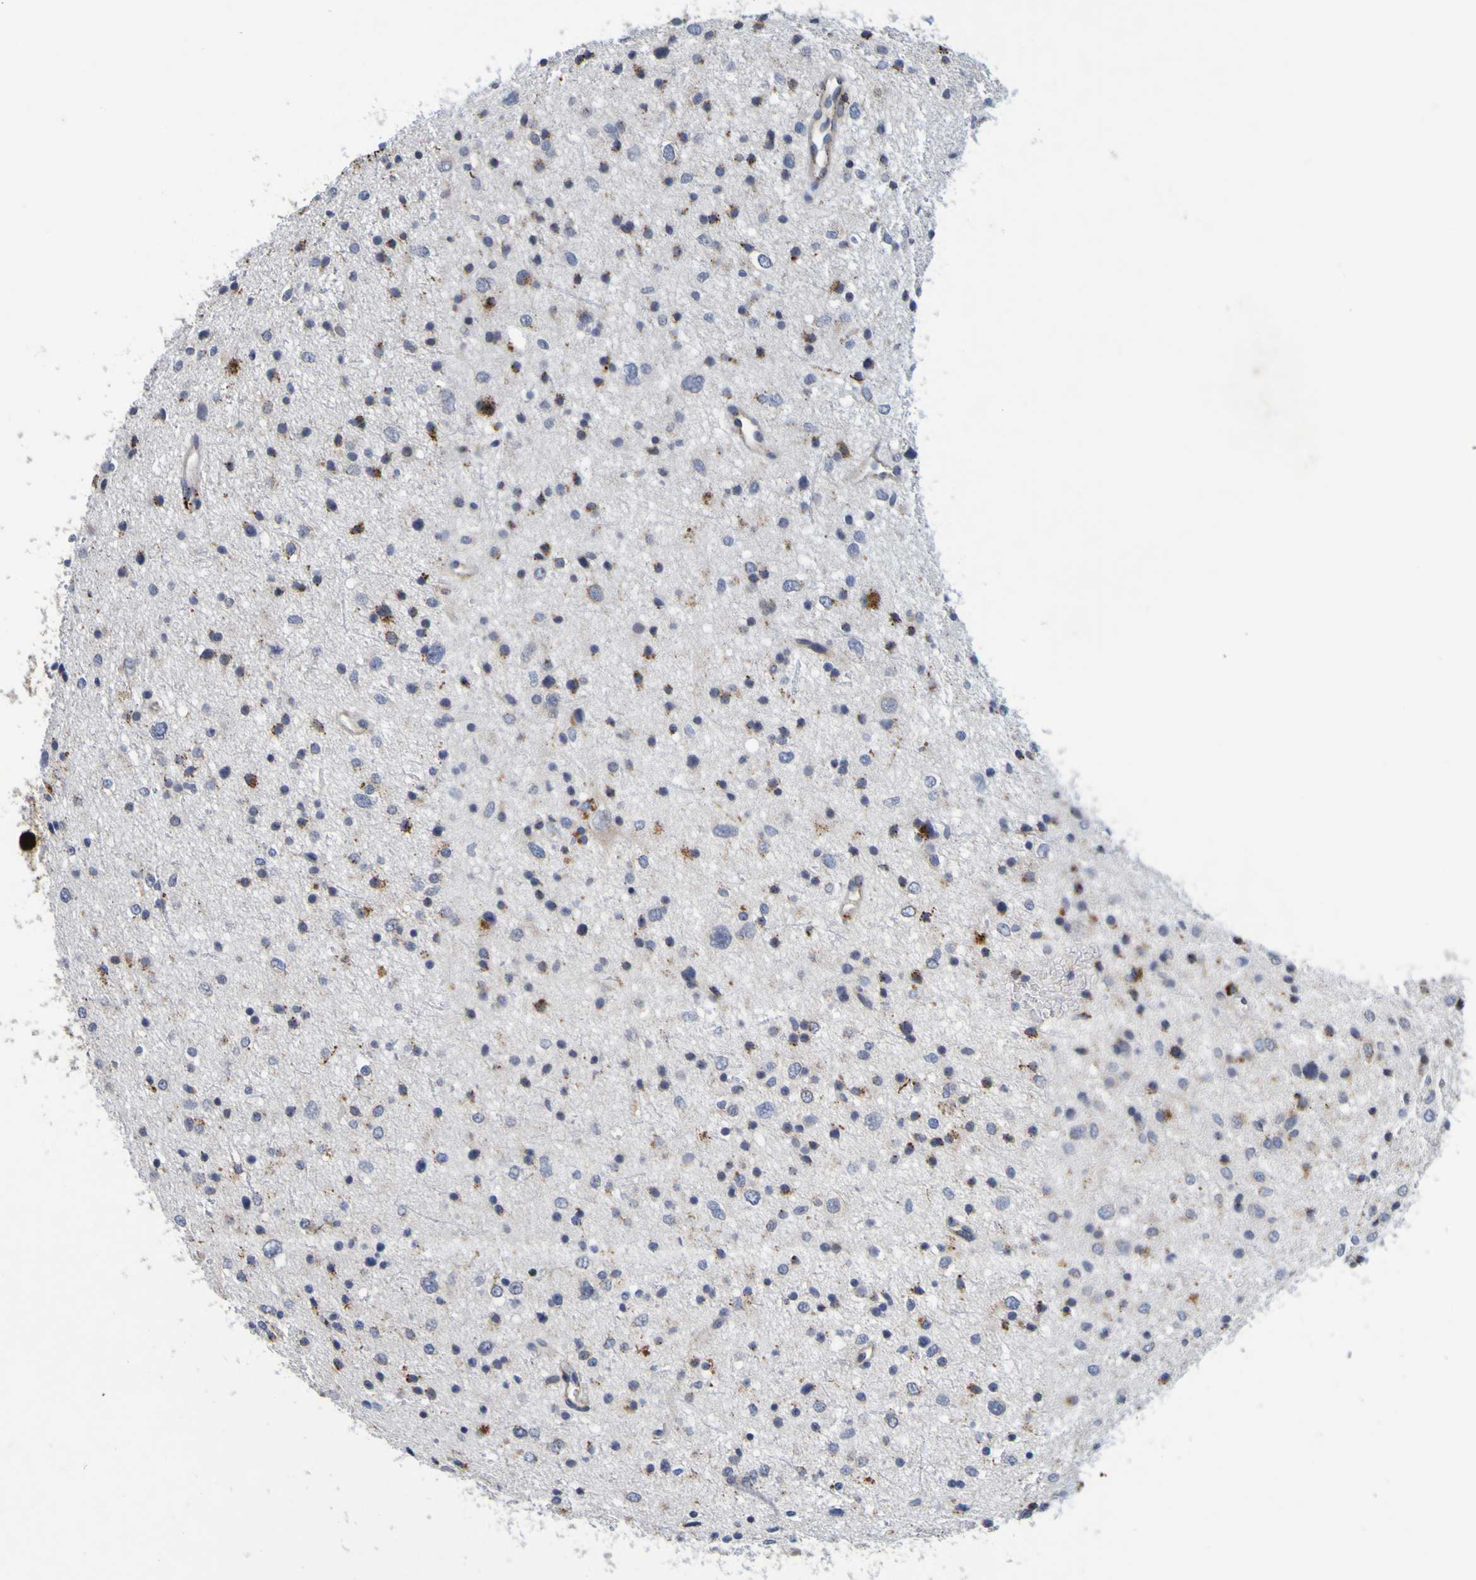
{"staining": {"intensity": "moderate", "quantity": "<25%", "location": "cytoplasmic/membranous"}, "tissue": "glioma", "cell_type": "Tumor cells", "image_type": "cancer", "snomed": [{"axis": "morphology", "description": "Glioma, malignant, Low grade"}, {"axis": "topography", "description": "Brain"}], "caption": "A high-resolution image shows immunohistochemistry (IHC) staining of glioma, which reveals moderate cytoplasmic/membranous positivity in about <25% of tumor cells. Nuclei are stained in blue.", "gene": "TPH1", "patient": {"sex": "female", "age": 37}}